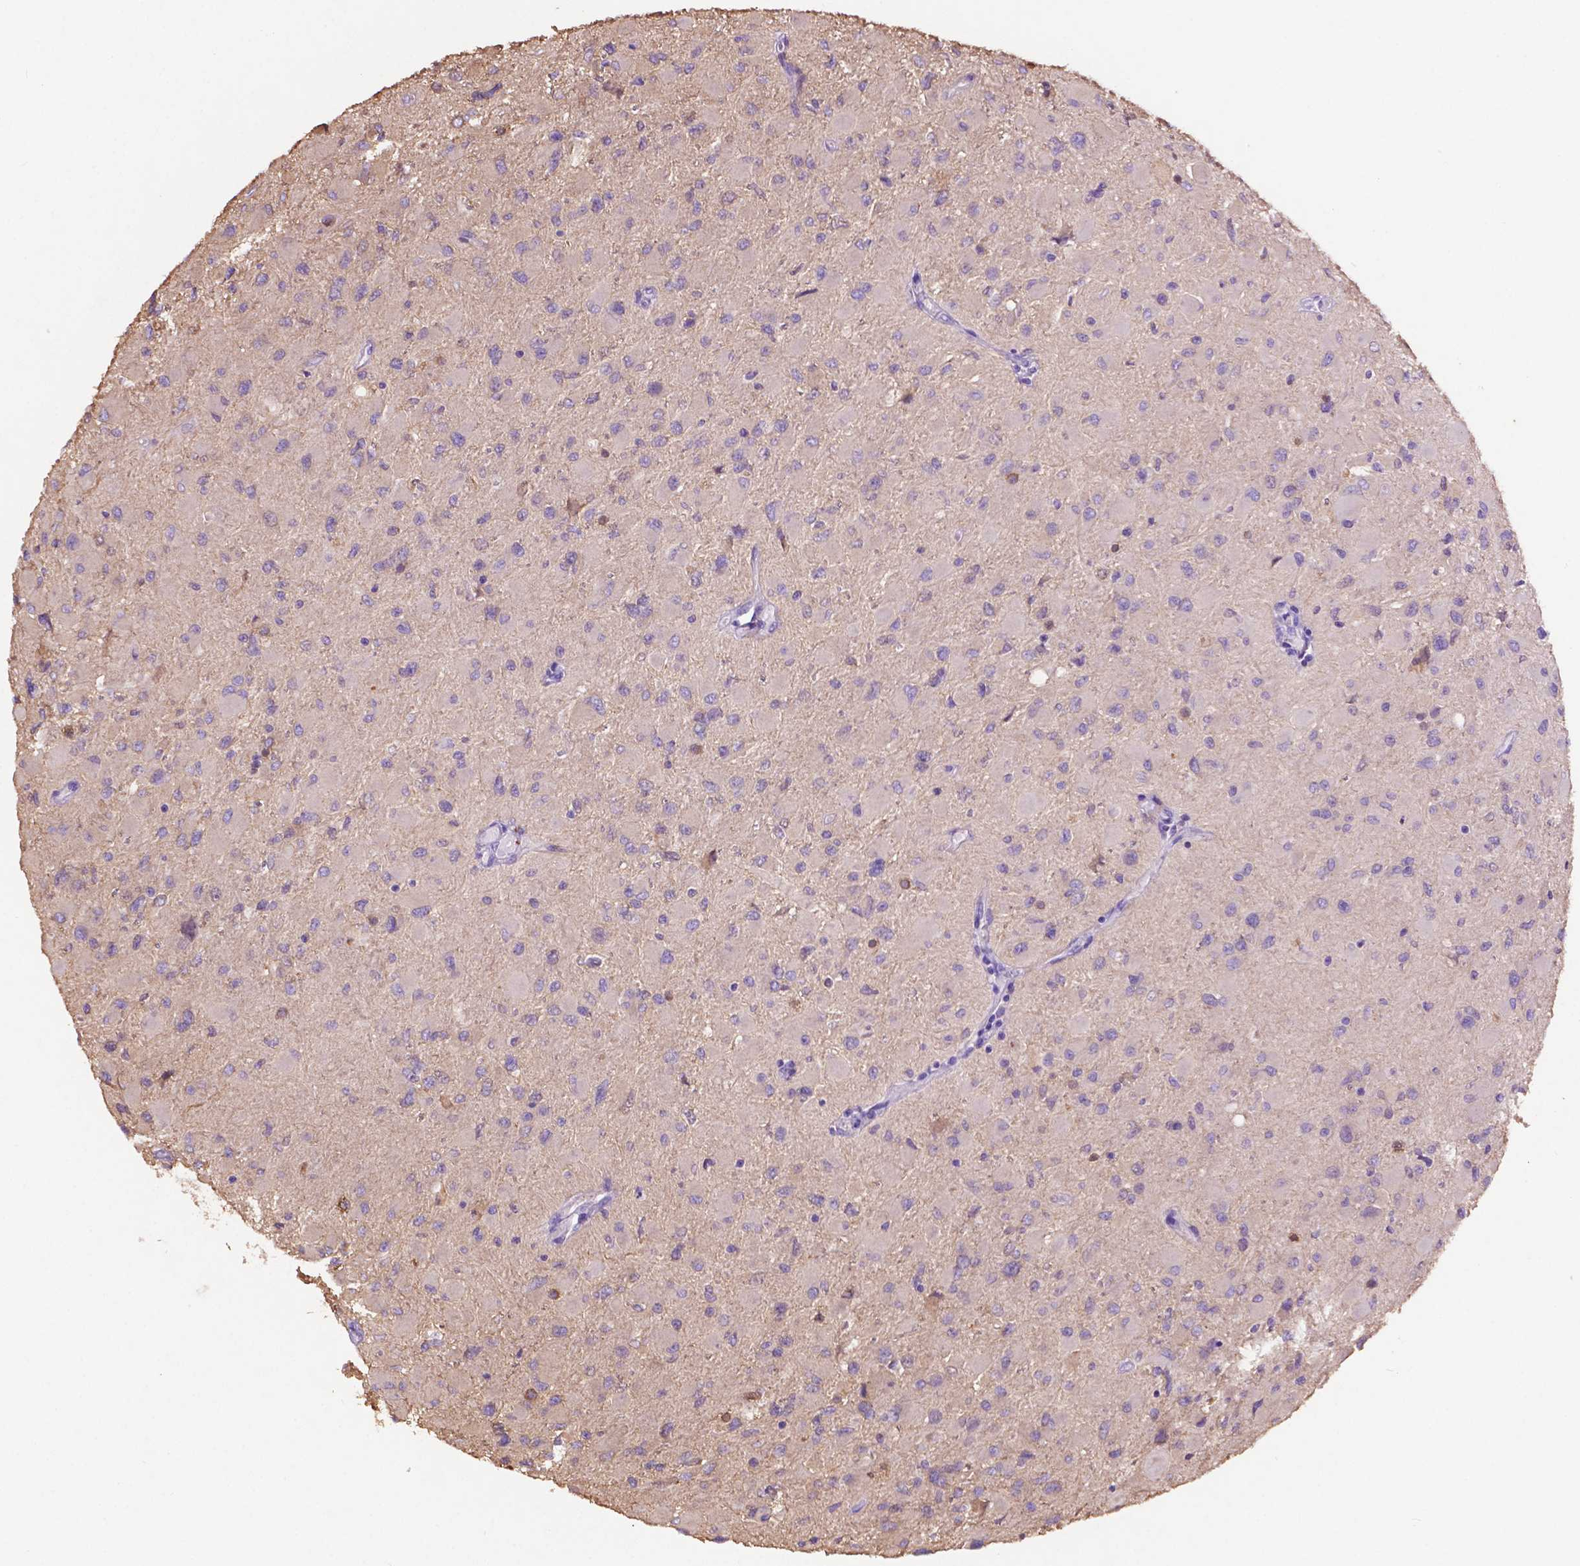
{"staining": {"intensity": "negative", "quantity": "none", "location": "none"}, "tissue": "glioma", "cell_type": "Tumor cells", "image_type": "cancer", "snomed": [{"axis": "morphology", "description": "Glioma, malignant, High grade"}, {"axis": "topography", "description": "Cerebral cortex"}], "caption": "The micrograph shows no significant positivity in tumor cells of malignant high-grade glioma.", "gene": "GDPD5", "patient": {"sex": "female", "age": 36}}